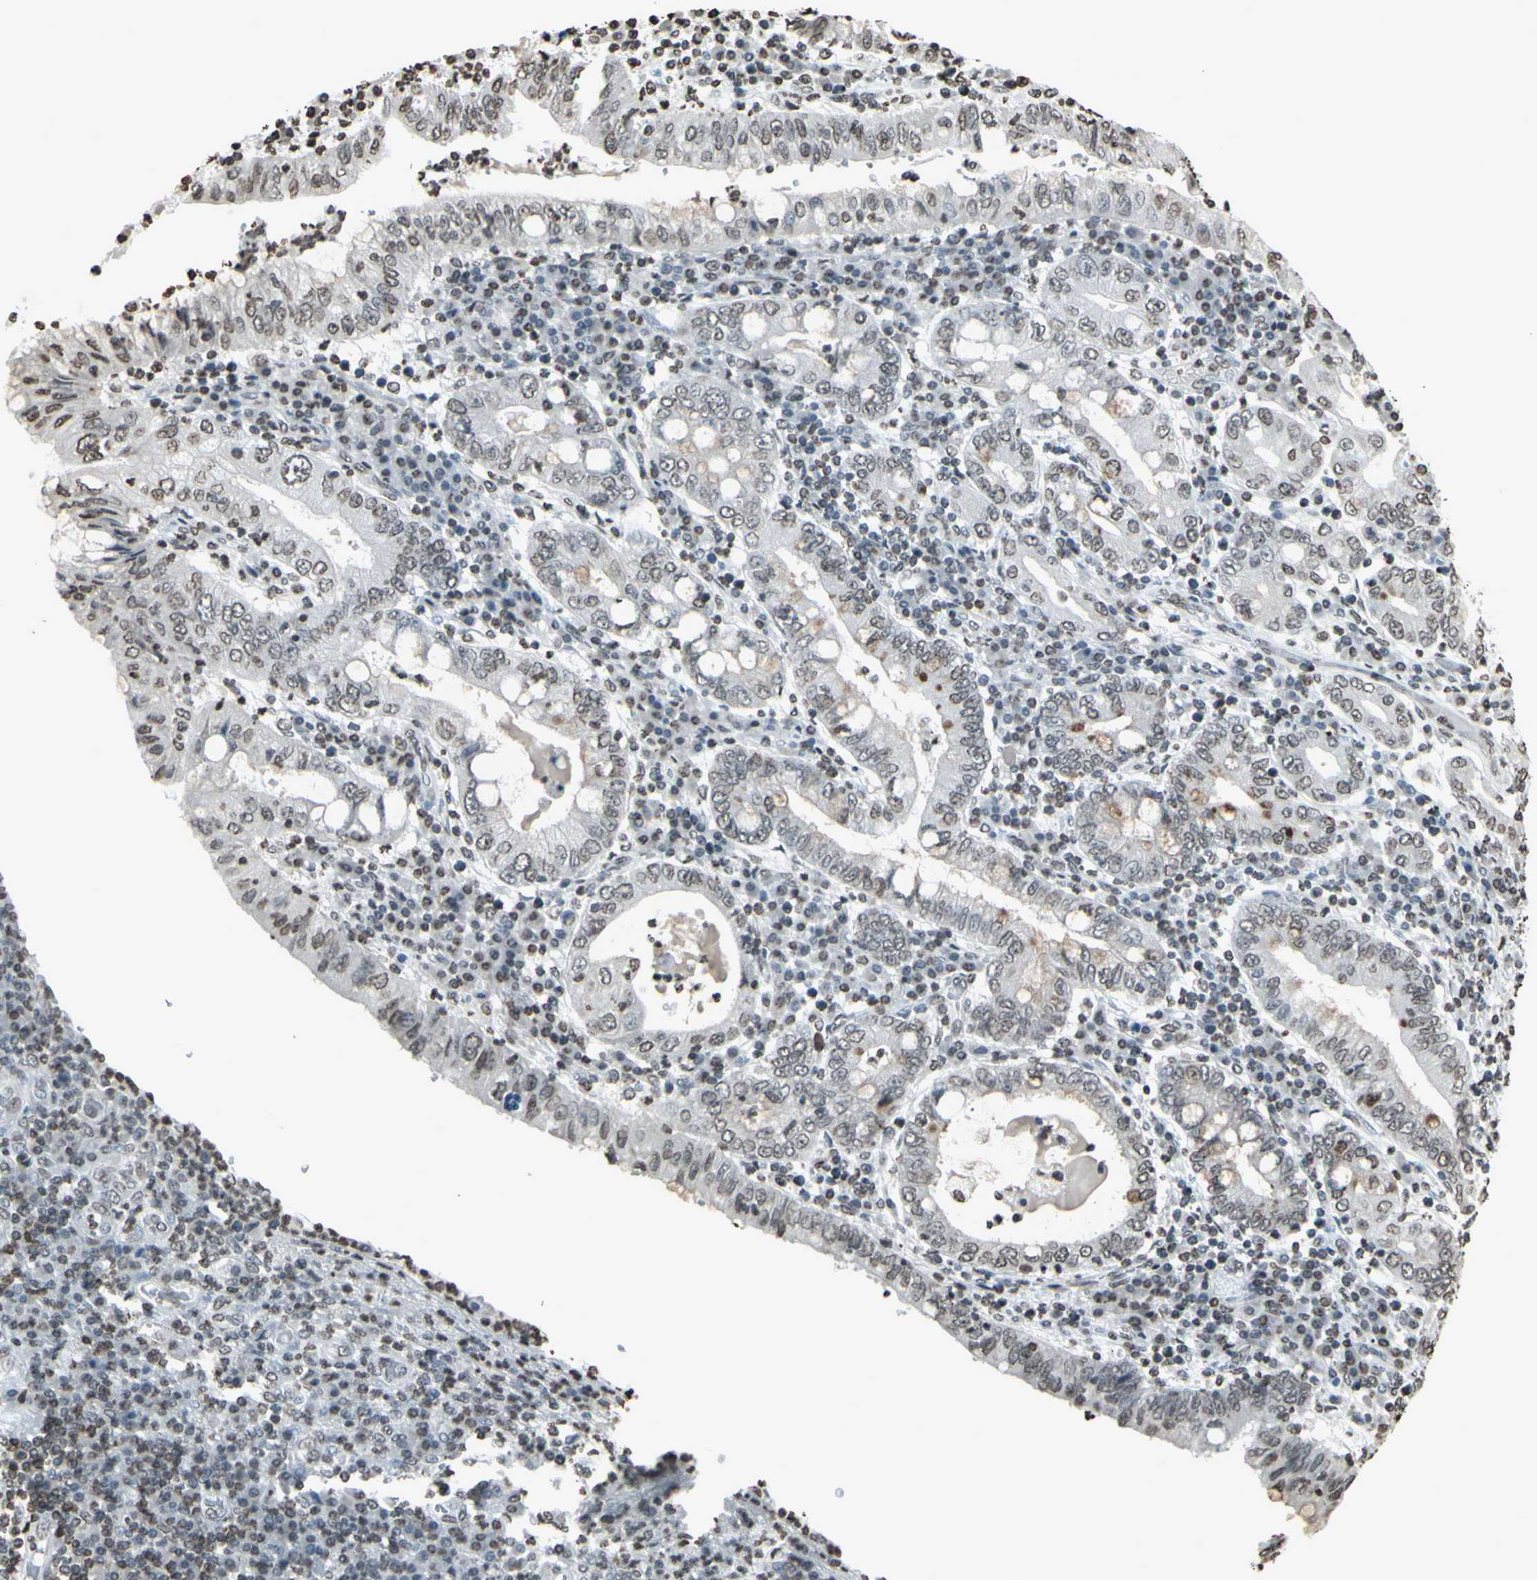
{"staining": {"intensity": "weak", "quantity": "25%-75%", "location": "cytoplasmic/membranous"}, "tissue": "stomach cancer", "cell_type": "Tumor cells", "image_type": "cancer", "snomed": [{"axis": "morphology", "description": "Normal tissue, NOS"}, {"axis": "morphology", "description": "Adenocarcinoma, NOS"}, {"axis": "topography", "description": "Esophagus"}, {"axis": "topography", "description": "Stomach, upper"}, {"axis": "topography", "description": "Peripheral nerve tissue"}], "caption": "Adenocarcinoma (stomach) stained with a brown dye reveals weak cytoplasmic/membranous positive expression in about 25%-75% of tumor cells.", "gene": "CD79B", "patient": {"sex": "male", "age": 62}}